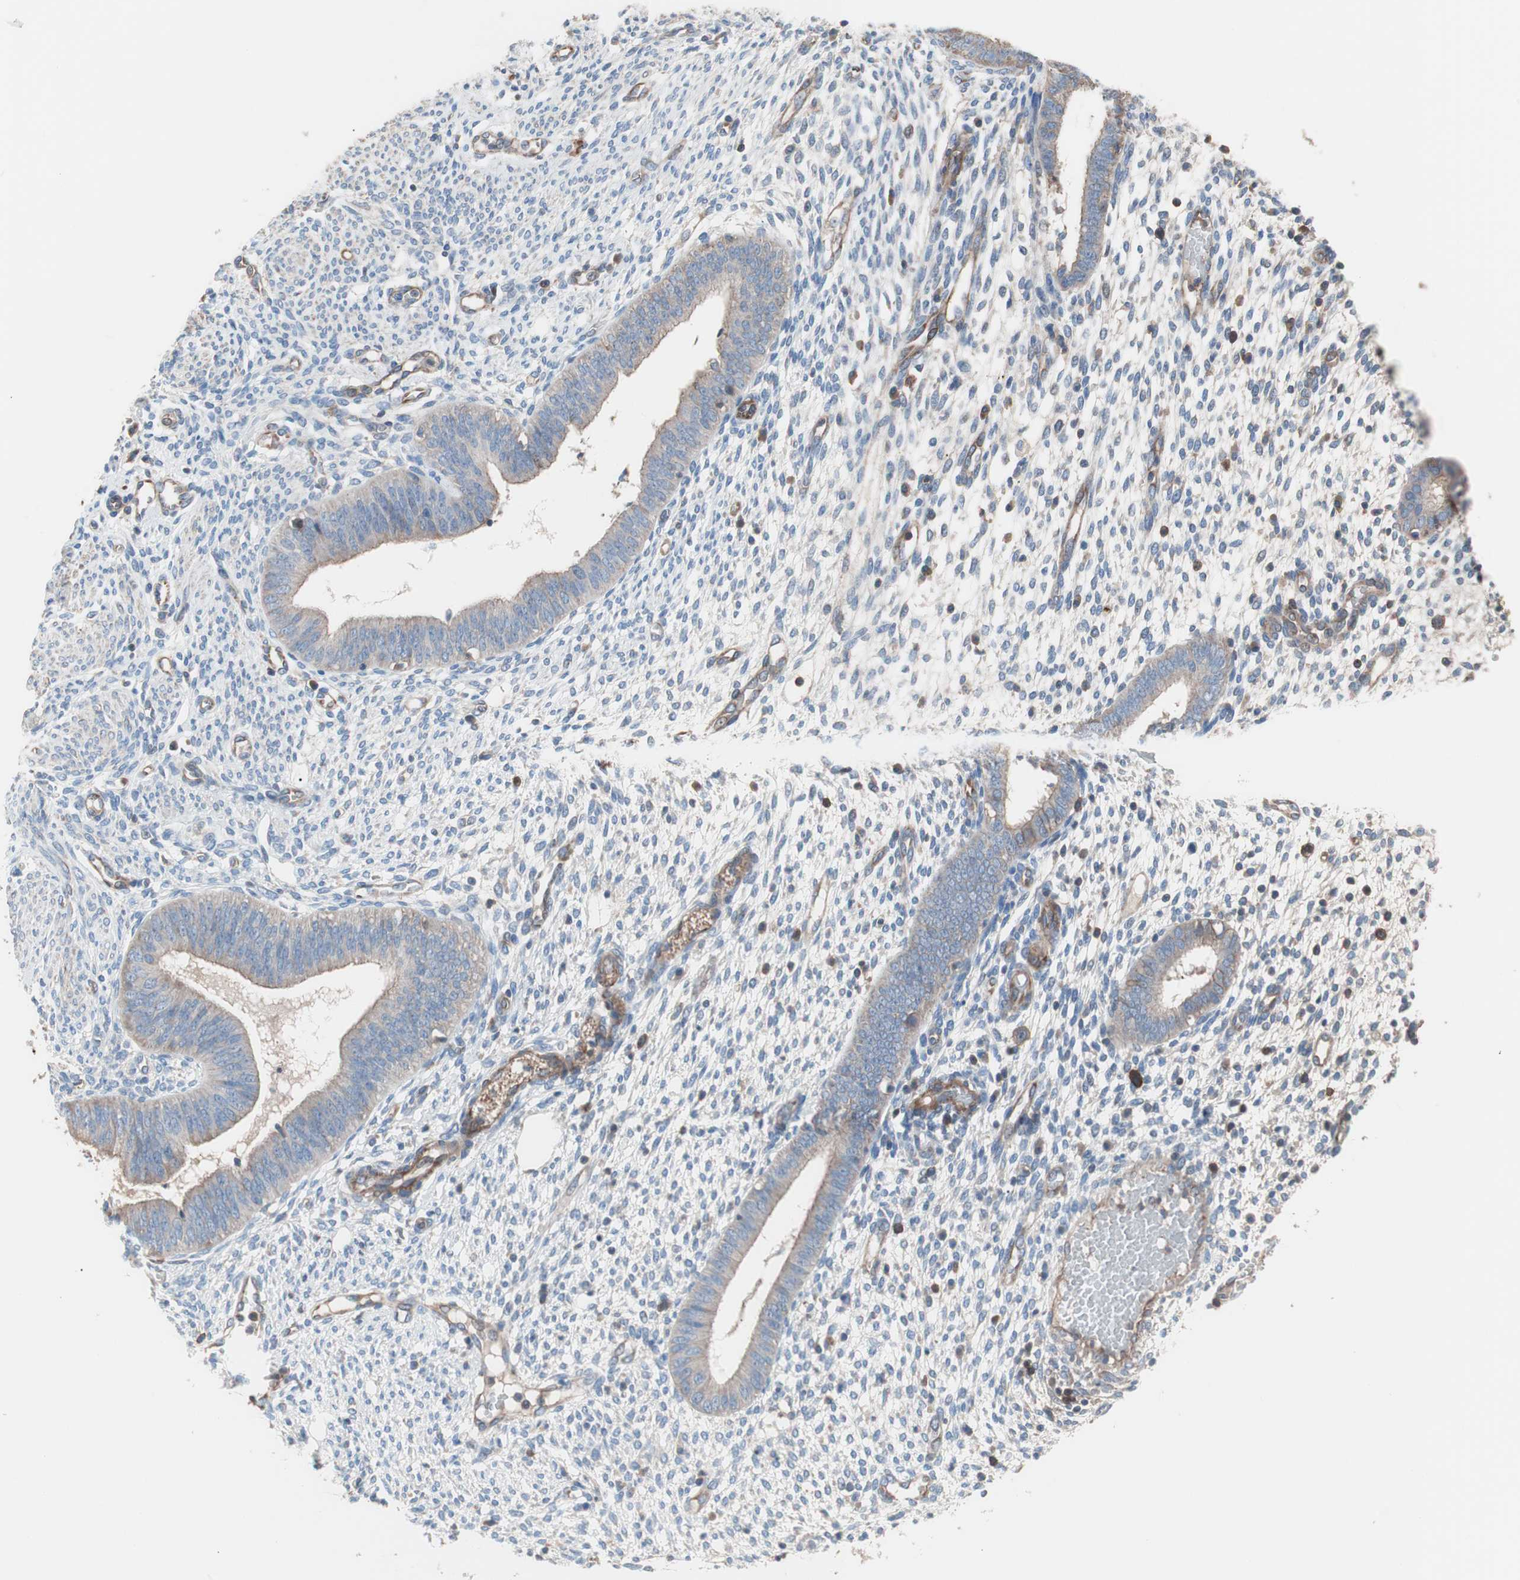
{"staining": {"intensity": "weak", "quantity": "<25%", "location": "cytoplasmic/membranous"}, "tissue": "endometrium", "cell_type": "Cells in endometrial stroma", "image_type": "normal", "snomed": [{"axis": "morphology", "description": "Normal tissue, NOS"}, {"axis": "topography", "description": "Endometrium"}], "caption": "High magnification brightfield microscopy of benign endometrium stained with DAB (brown) and counterstained with hematoxylin (blue): cells in endometrial stroma show no significant staining.", "gene": "GPR160", "patient": {"sex": "female", "age": 35}}